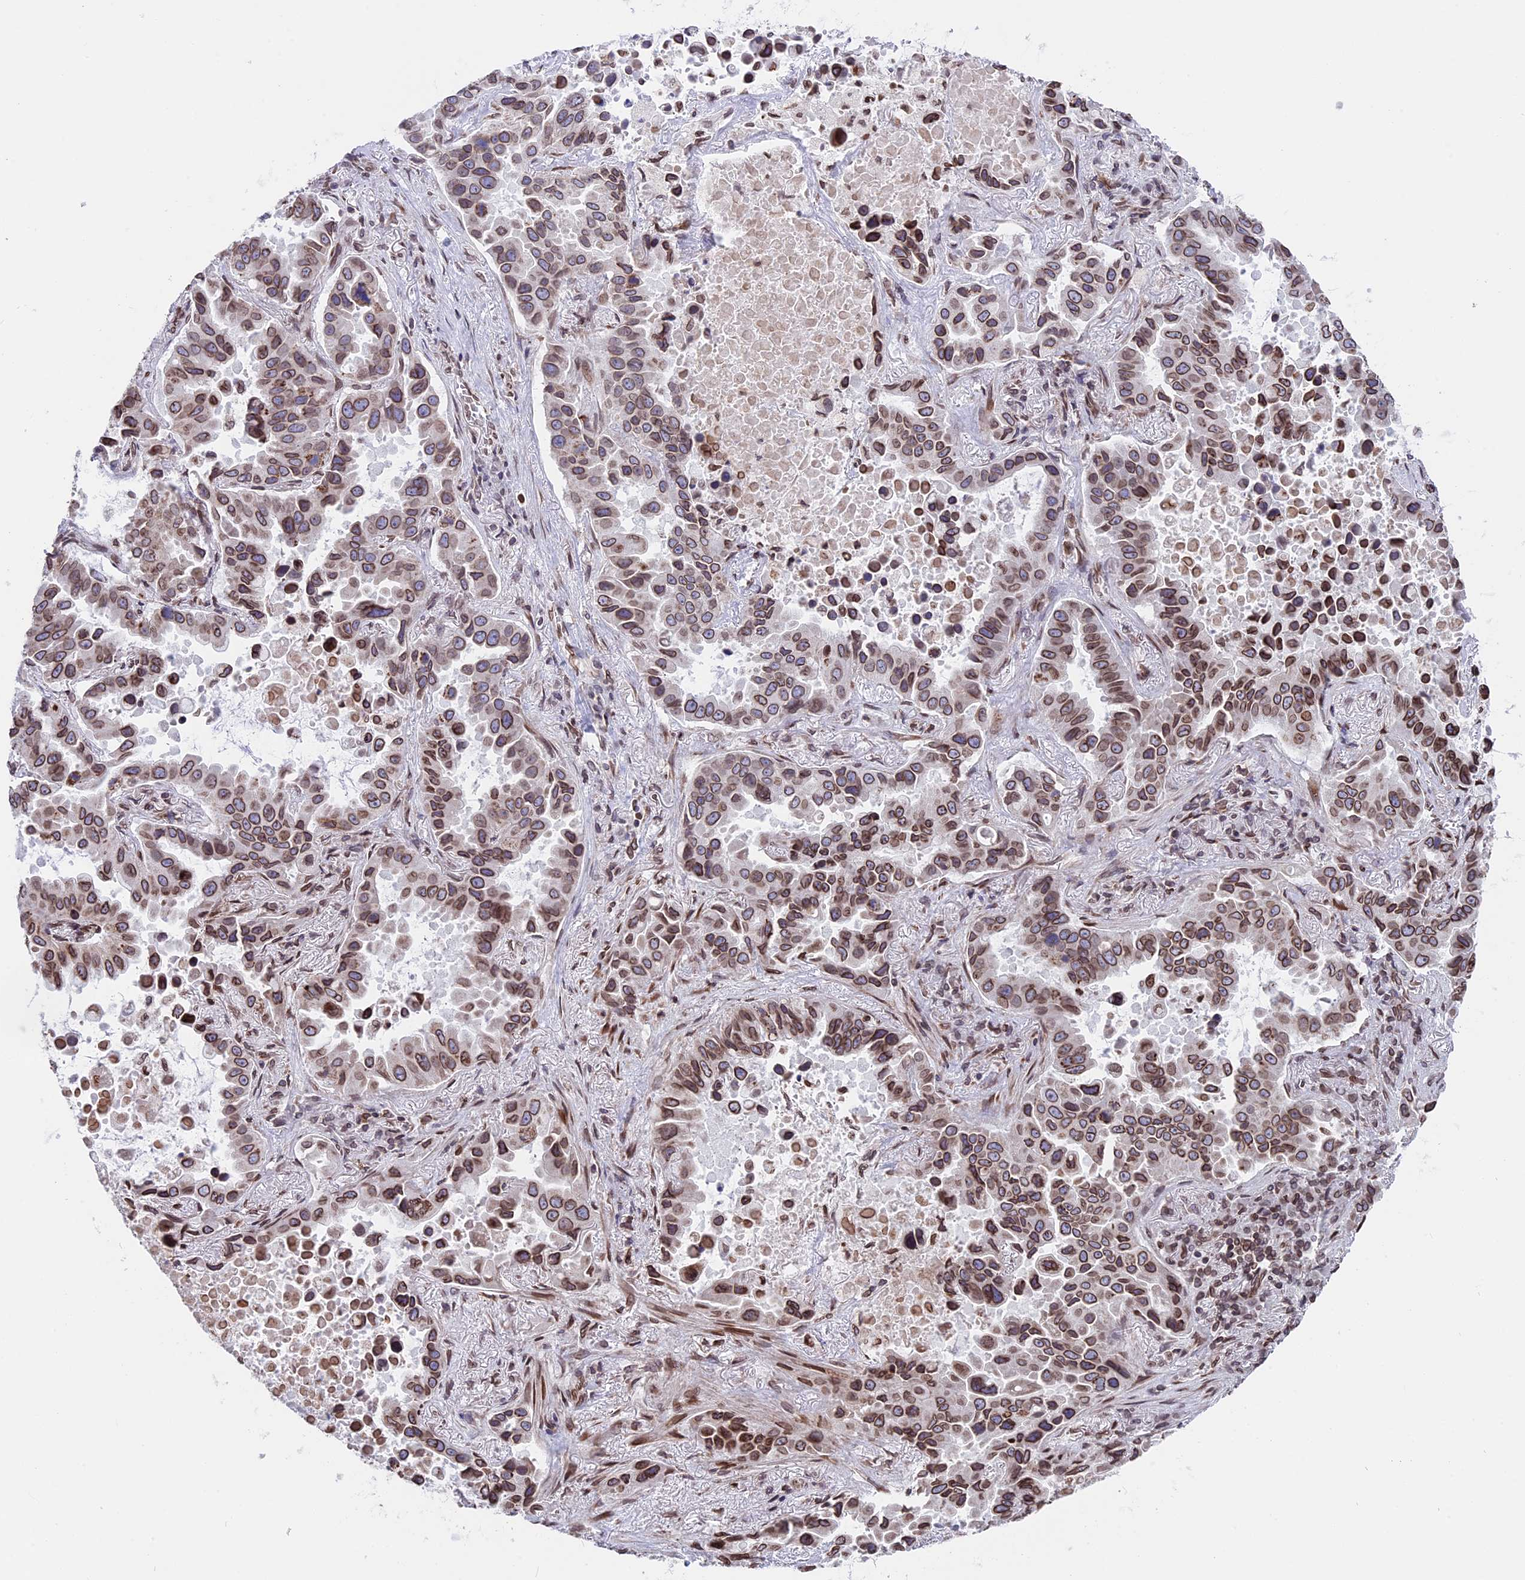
{"staining": {"intensity": "moderate", "quantity": ">75%", "location": "cytoplasmic/membranous,nuclear"}, "tissue": "lung cancer", "cell_type": "Tumor cells", "image_type": "cancer", "snomed": [{"axis": "morphology", "description": "Adenocarcinoma, NOS"}, {"axis": "topography", "description": "Lung"}], "caption": "Human adenocarcinoma (lung) stained for a protein (brown) shows moderate cytoplasmic/membranous and nuclear positive expression in approximately >75% of tumor cells.", "gene": "PTCHD4", "patient": {"sex": "male", "age": 64}}